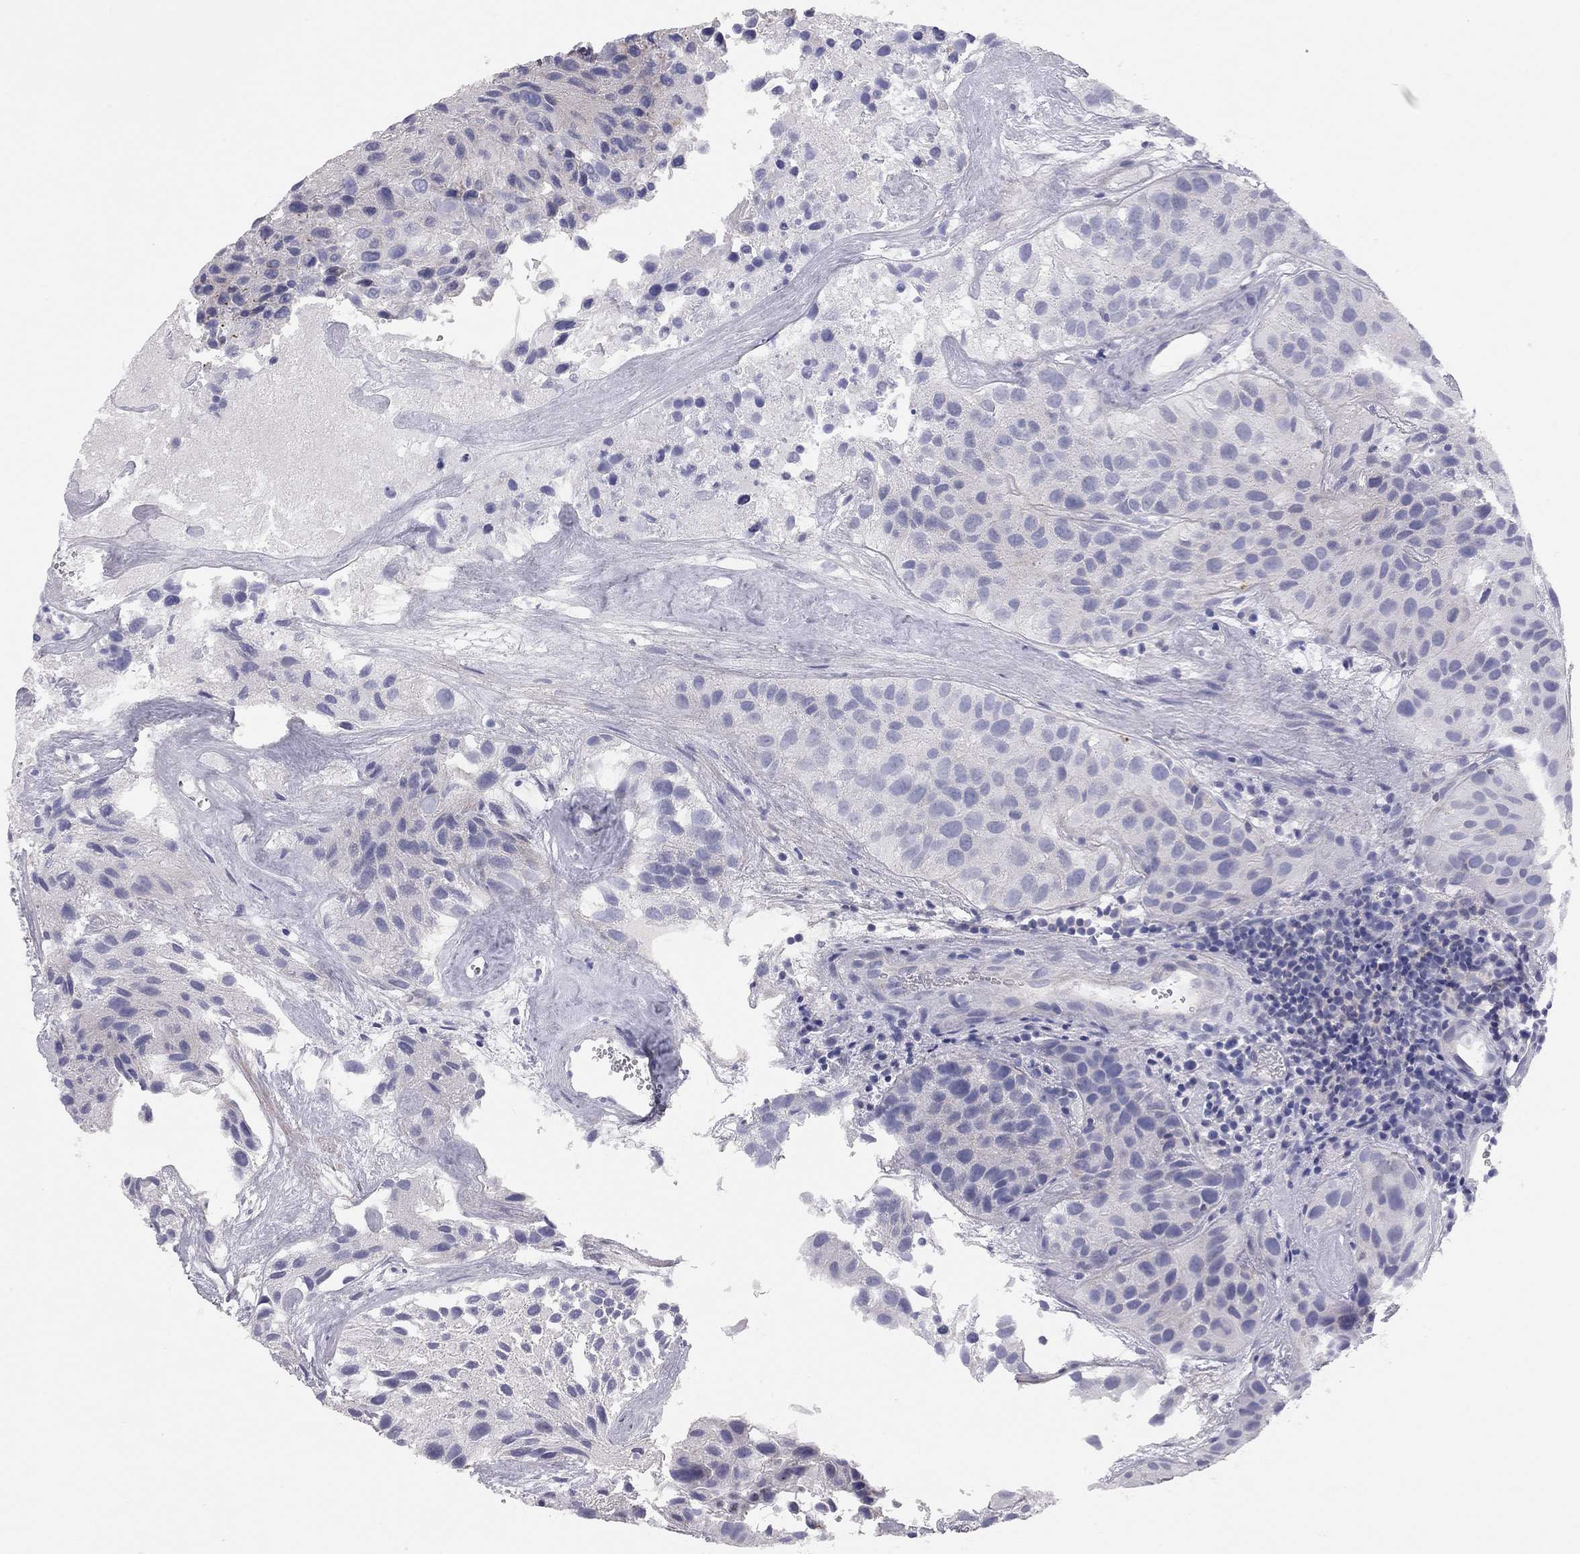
{"staining": {"intensity": "negative", "quantity": "none", "location": "none"}, "tissue": "urothelial cancer", "cell_type": "Tumor cells", "image_type": "cancer", "snomed": [{"axis": "morphology", "description": "Urothelial carcinoma, Low grade"}, {"axis": "topography", "description": "Urinary bladder"}], "caption": "There is no significant positivity in tumor cells of urothelial carcinoma (low-grade). (DAB immunohistochemistry, high magnification).", "gene": "ADCYAP1", "patient": {"sex": "female", "age": 87}}